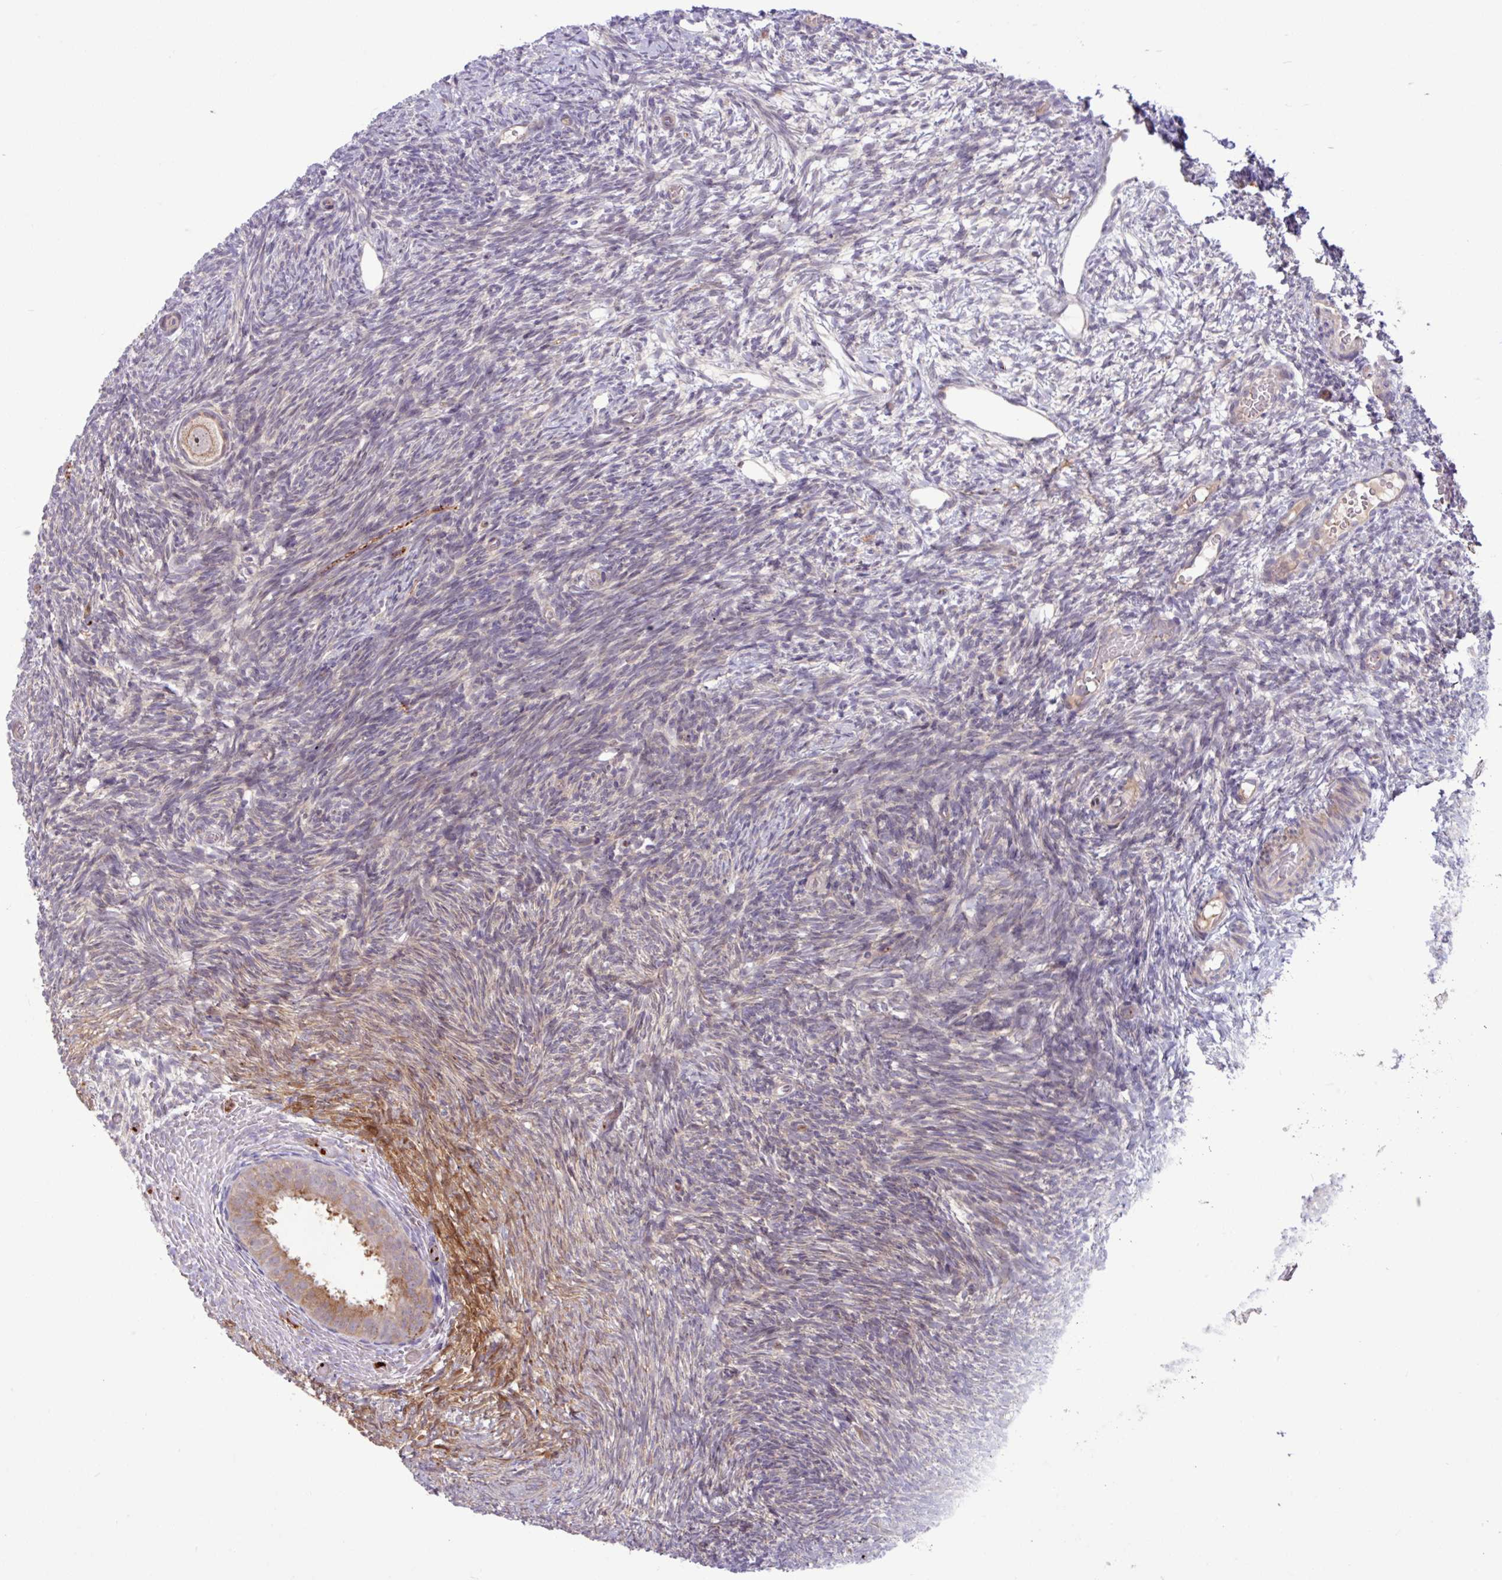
{"staining": {"intensity": "negative", "quantity": "none", "location": "none"}, "tissue": "ovary", "cell_type": "Follicle cells", "image_type": "normal", "snomed": [{"axis": "morphology", "description": "Normal tissue, NOS"}, {"axis": "topography", "description": "Ovary"}], "caption": "IHC micrograph of benign human ovary stained for a protein (brown), which shows no positivity in follicle cells.", "gene": "B4GALNT4", "patient": {"sex": "female", "age": 39}}